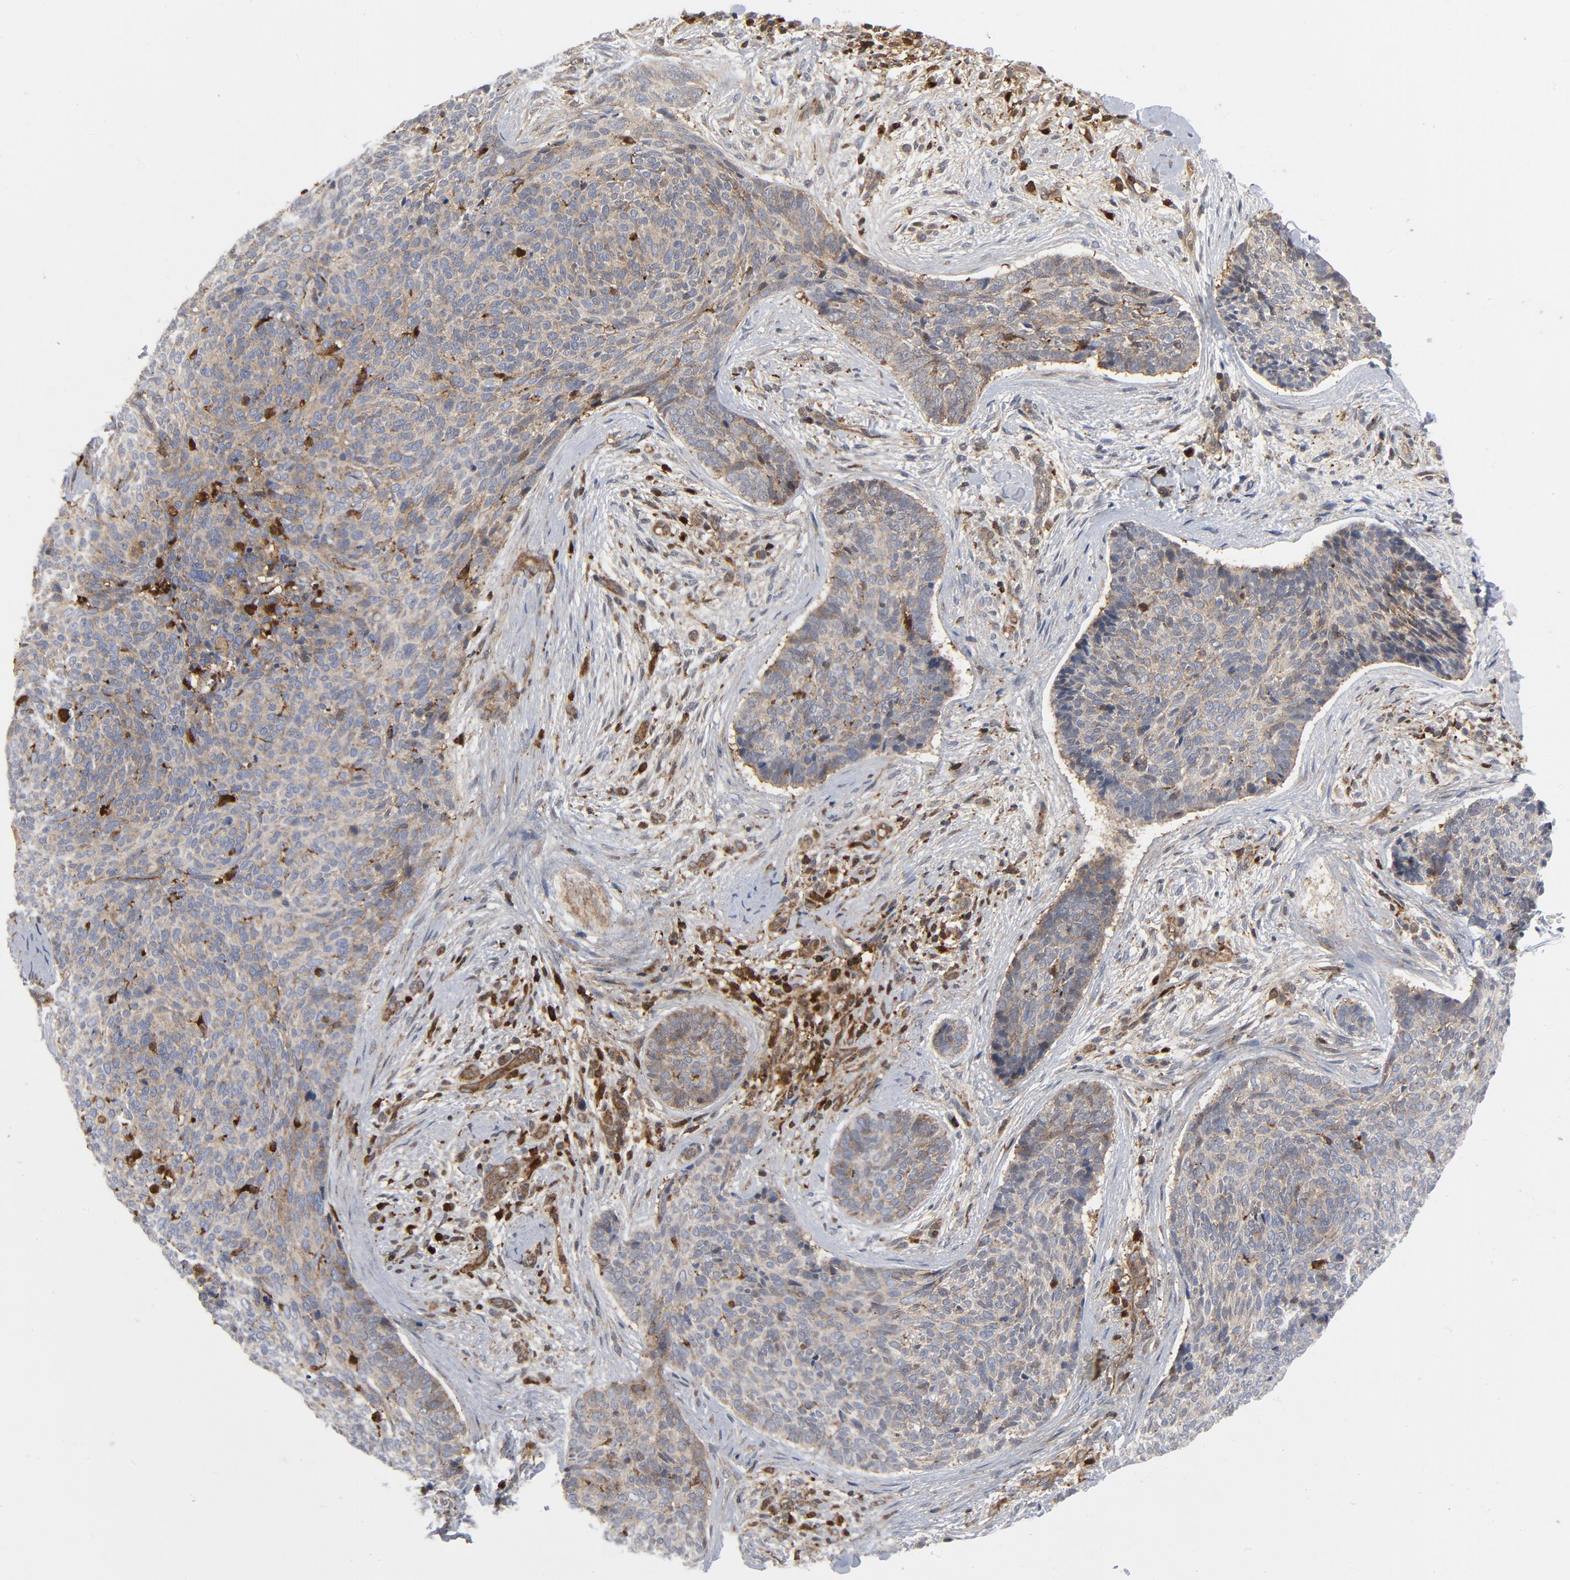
{"staining": {"intensity": "weak", "quantity": ">75%", "location": "cytoplasmic/membranous"}, "tissue": "skin cancer", "cell_type": "Tumor cells", "image_type": "cancer", "snomed": [{"axis": "morphology", "description": "Normal tissue, NOS"}, {"axis": "morphology", "description": "Basal cell carcinoma"}, {"axis": "topography", "description": "Skin"}], "caption": "Skin cancer stained with a brown dye shows weak cytoplasmic/membranous positive positivity in approximately >75% of tumor cells.", "gene": "YES1", "patient": {"sex": "female", "age": 57}}